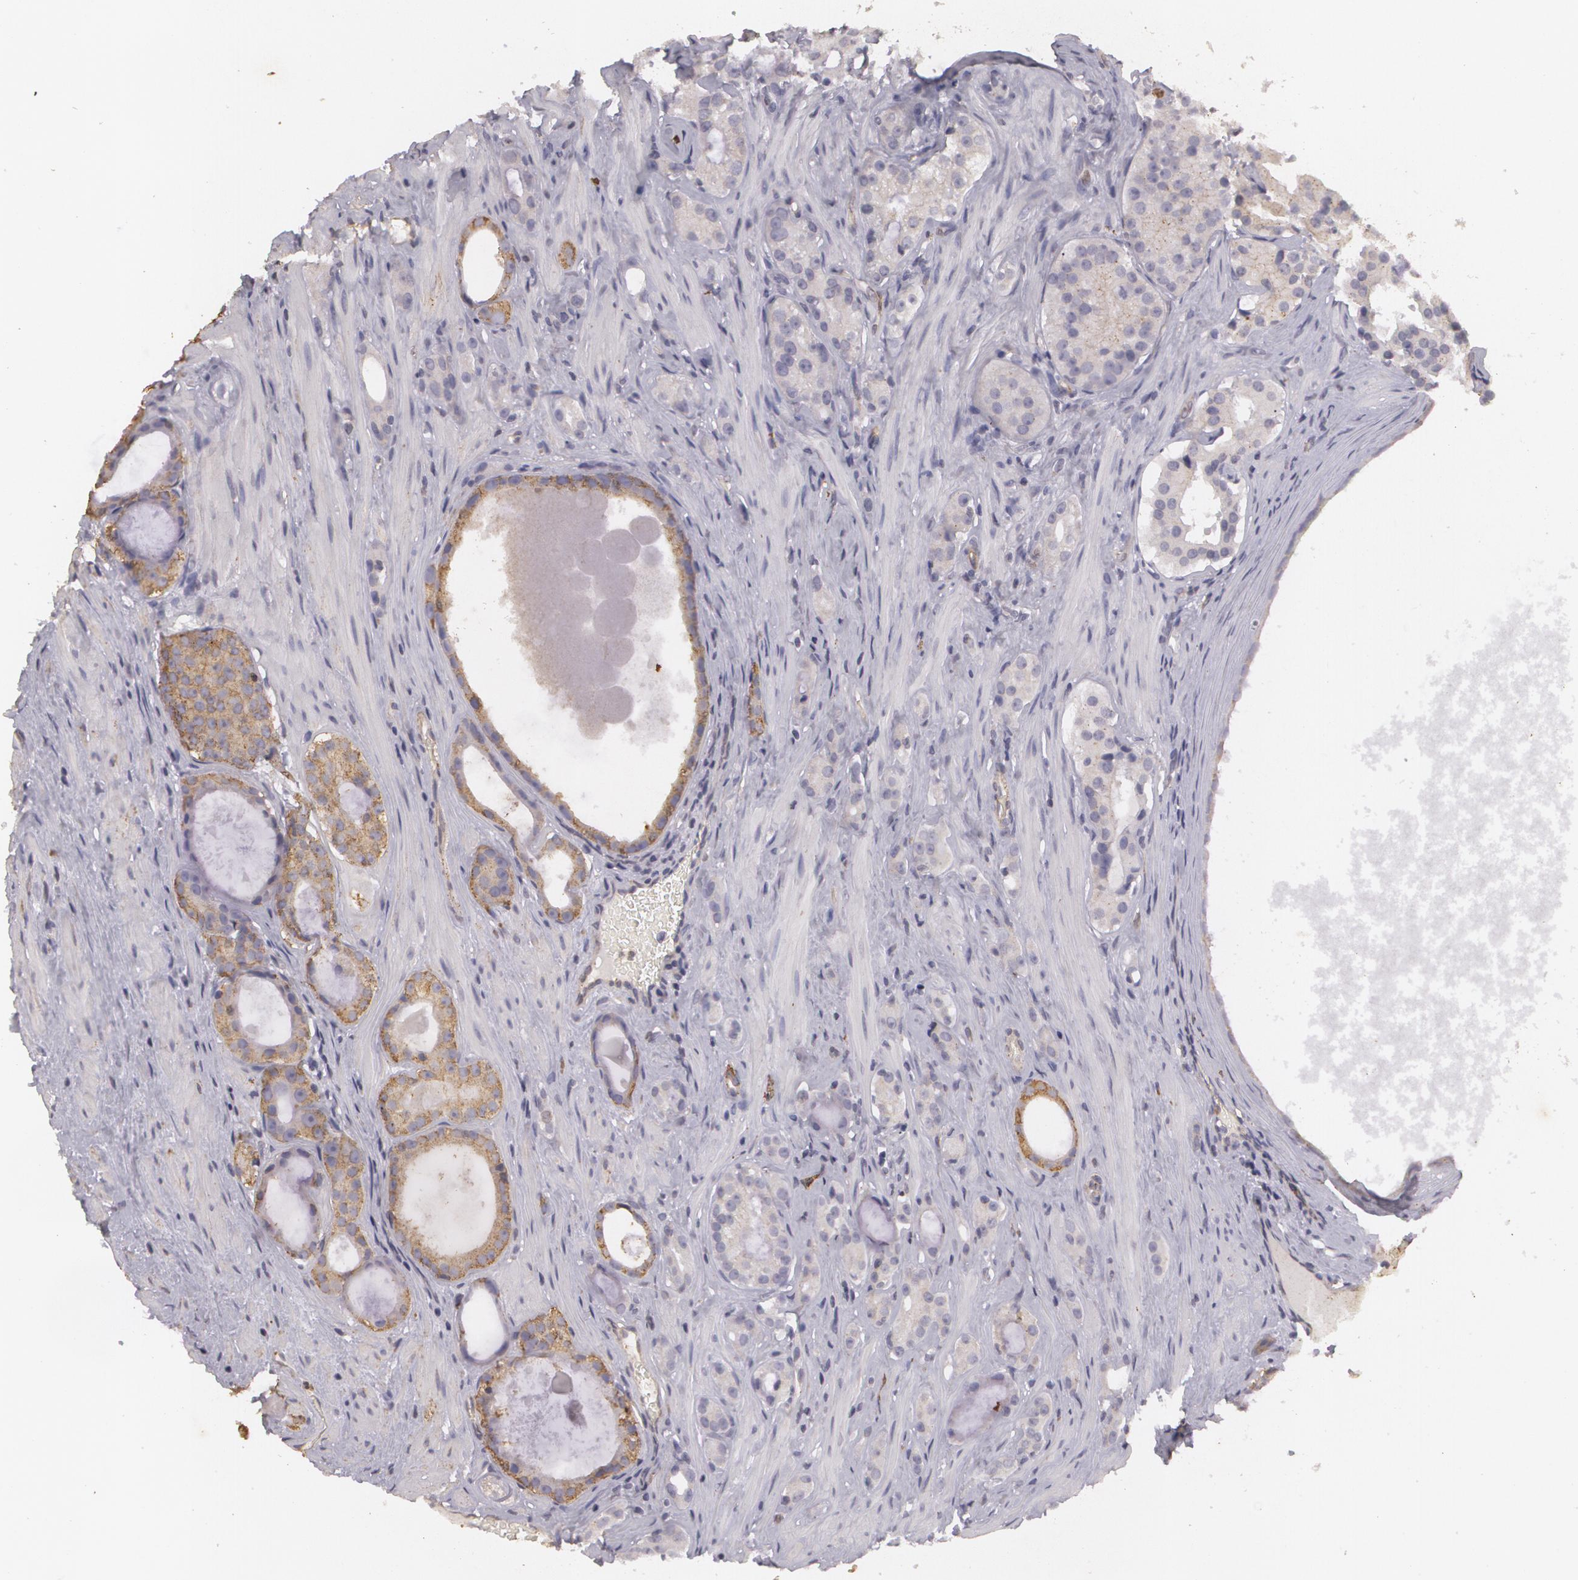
{"staining": {"intensity": "weak", "quantity": ">75%", "location": "cytoplasmic/membranous"}, "tissue": "prostate cancer", "cell_type": "Tumor cells", "image_type": "cancer", "snomed": [{"axis": "morphology", "description": "Adenocarcinoma, Medium grade"}, {"axis": "topography", "description": "Prostate"}], "caption": "Weak cytoplasmic/membranous protein staining is identified in approximately >75% of tumor cells in prostate cancer.", "gene": "KCNA4", "patient": {"sex": "male", "age": 73}}